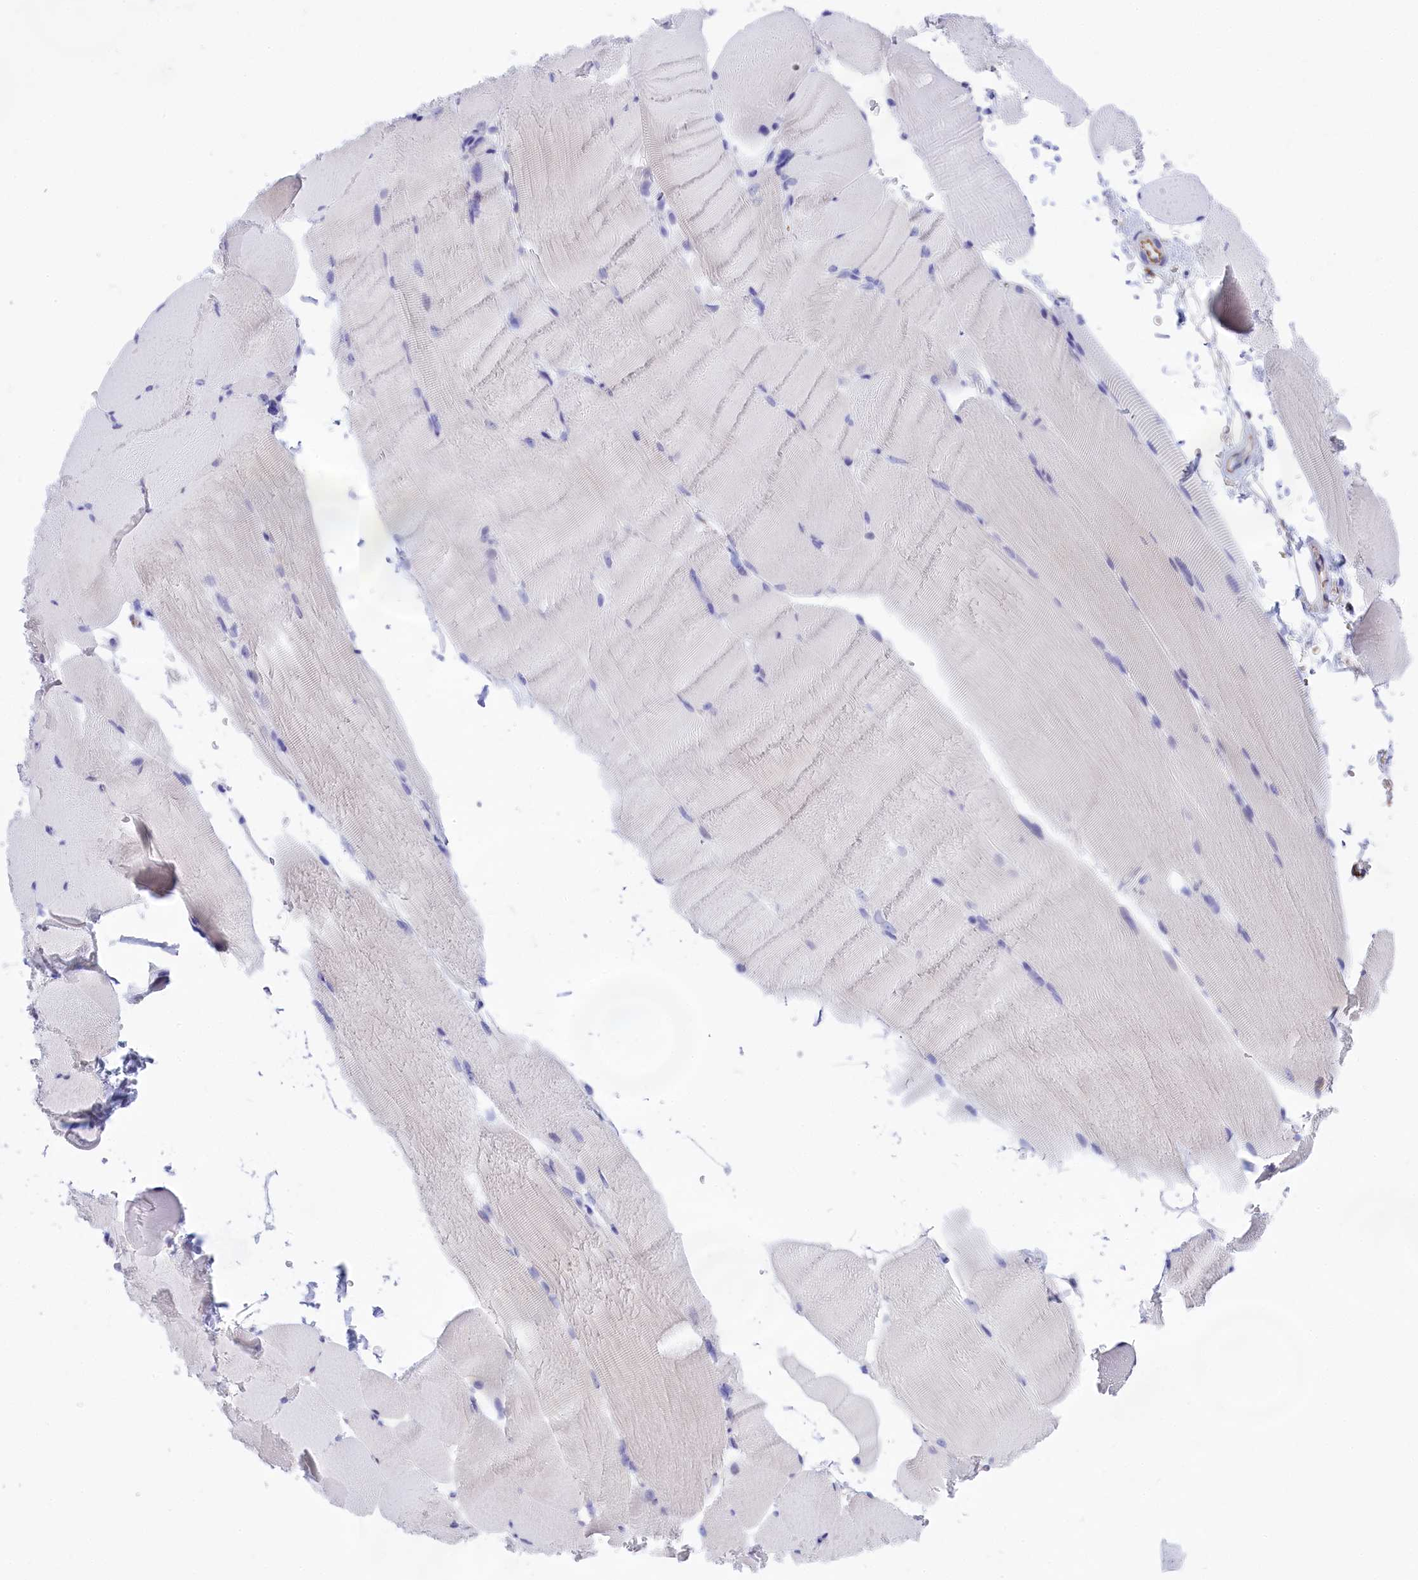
{"staining": {"intensity": "negative", "quantity": "none", "location": "none"}, "tissue": "skeletal muscle", "cell_type": "Myocytes", "image_type": "normal", "snomed": [{"axis": "morphology", "description": "Normal tissue, NOS"}, {"axis": "topography", "description": "Skeletal muscle"}, {"axis": "topography", "description": "Parathyroid gland"}], "caption": "Immunohistochemical staining of benign human skeletal muscle shows no significant positivity in myocytes. (DAB (3,3'-diaminobenzidine) immunohistochemistry (IHC), high magnification).", "gene": "TACSTD2", "patient": {"sex": "female", "age": 37}}